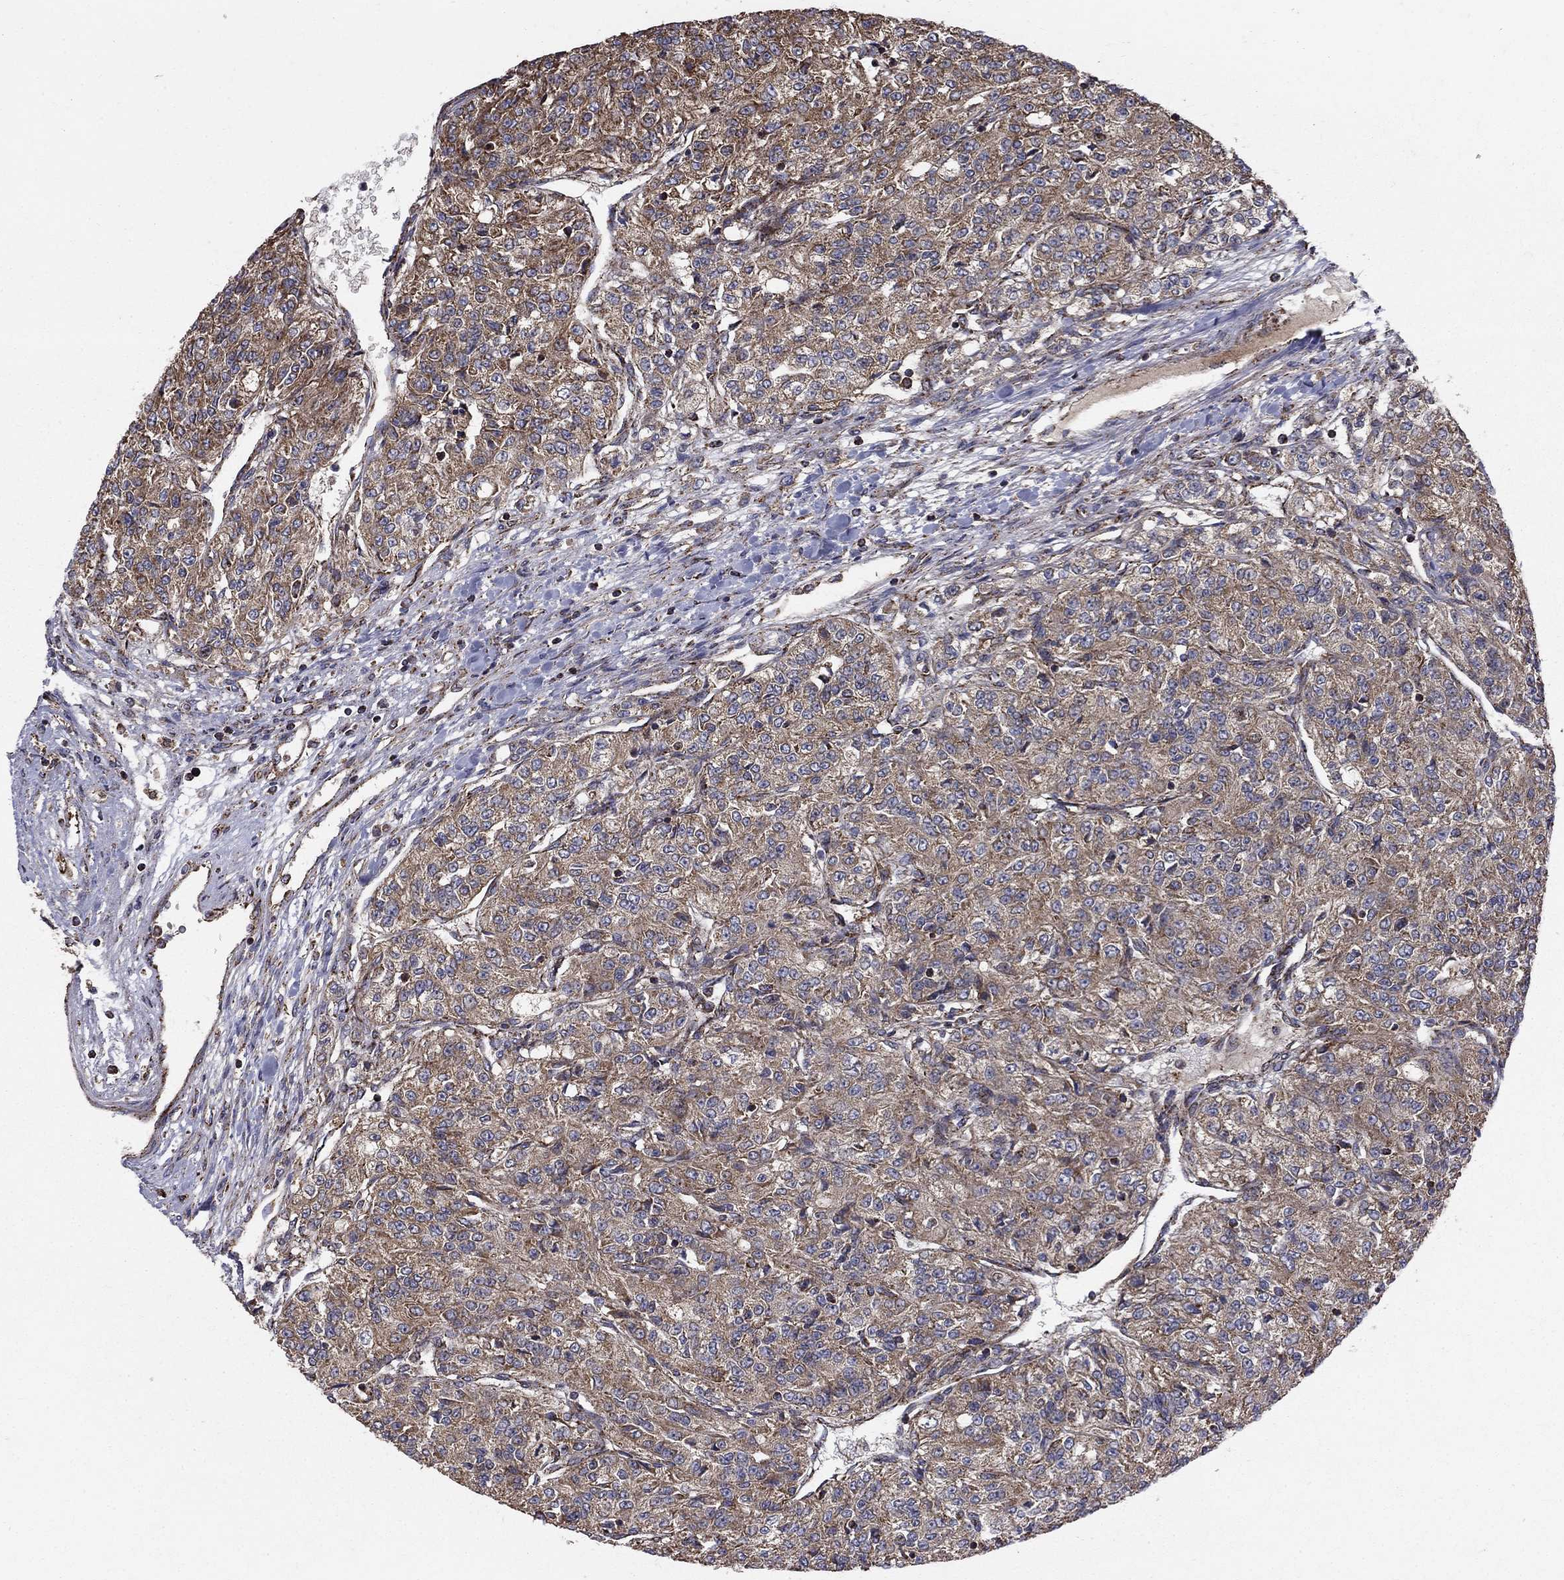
{"staining": {"intensity": "moderate", "quantity": ">75%", "location": "cytoplasmic/membranous"}, "tissue": "renal cancer", "cell_type": "Tumor cells", "image_type": "cancer", "snomed": [{"axis": "morphology", "description": "Adenocarcinoma, NOS"}, {"axis": "topography", "description": "Kidney"}], "caption": "Protein expression analysis of renal cancer (adenocarcinoma) displays moderate cytoplasmic/membranous staining in about >75% of tumor cells.", "gene": "NDUFS8", "patient": {"sex": "female", "age": 63}}